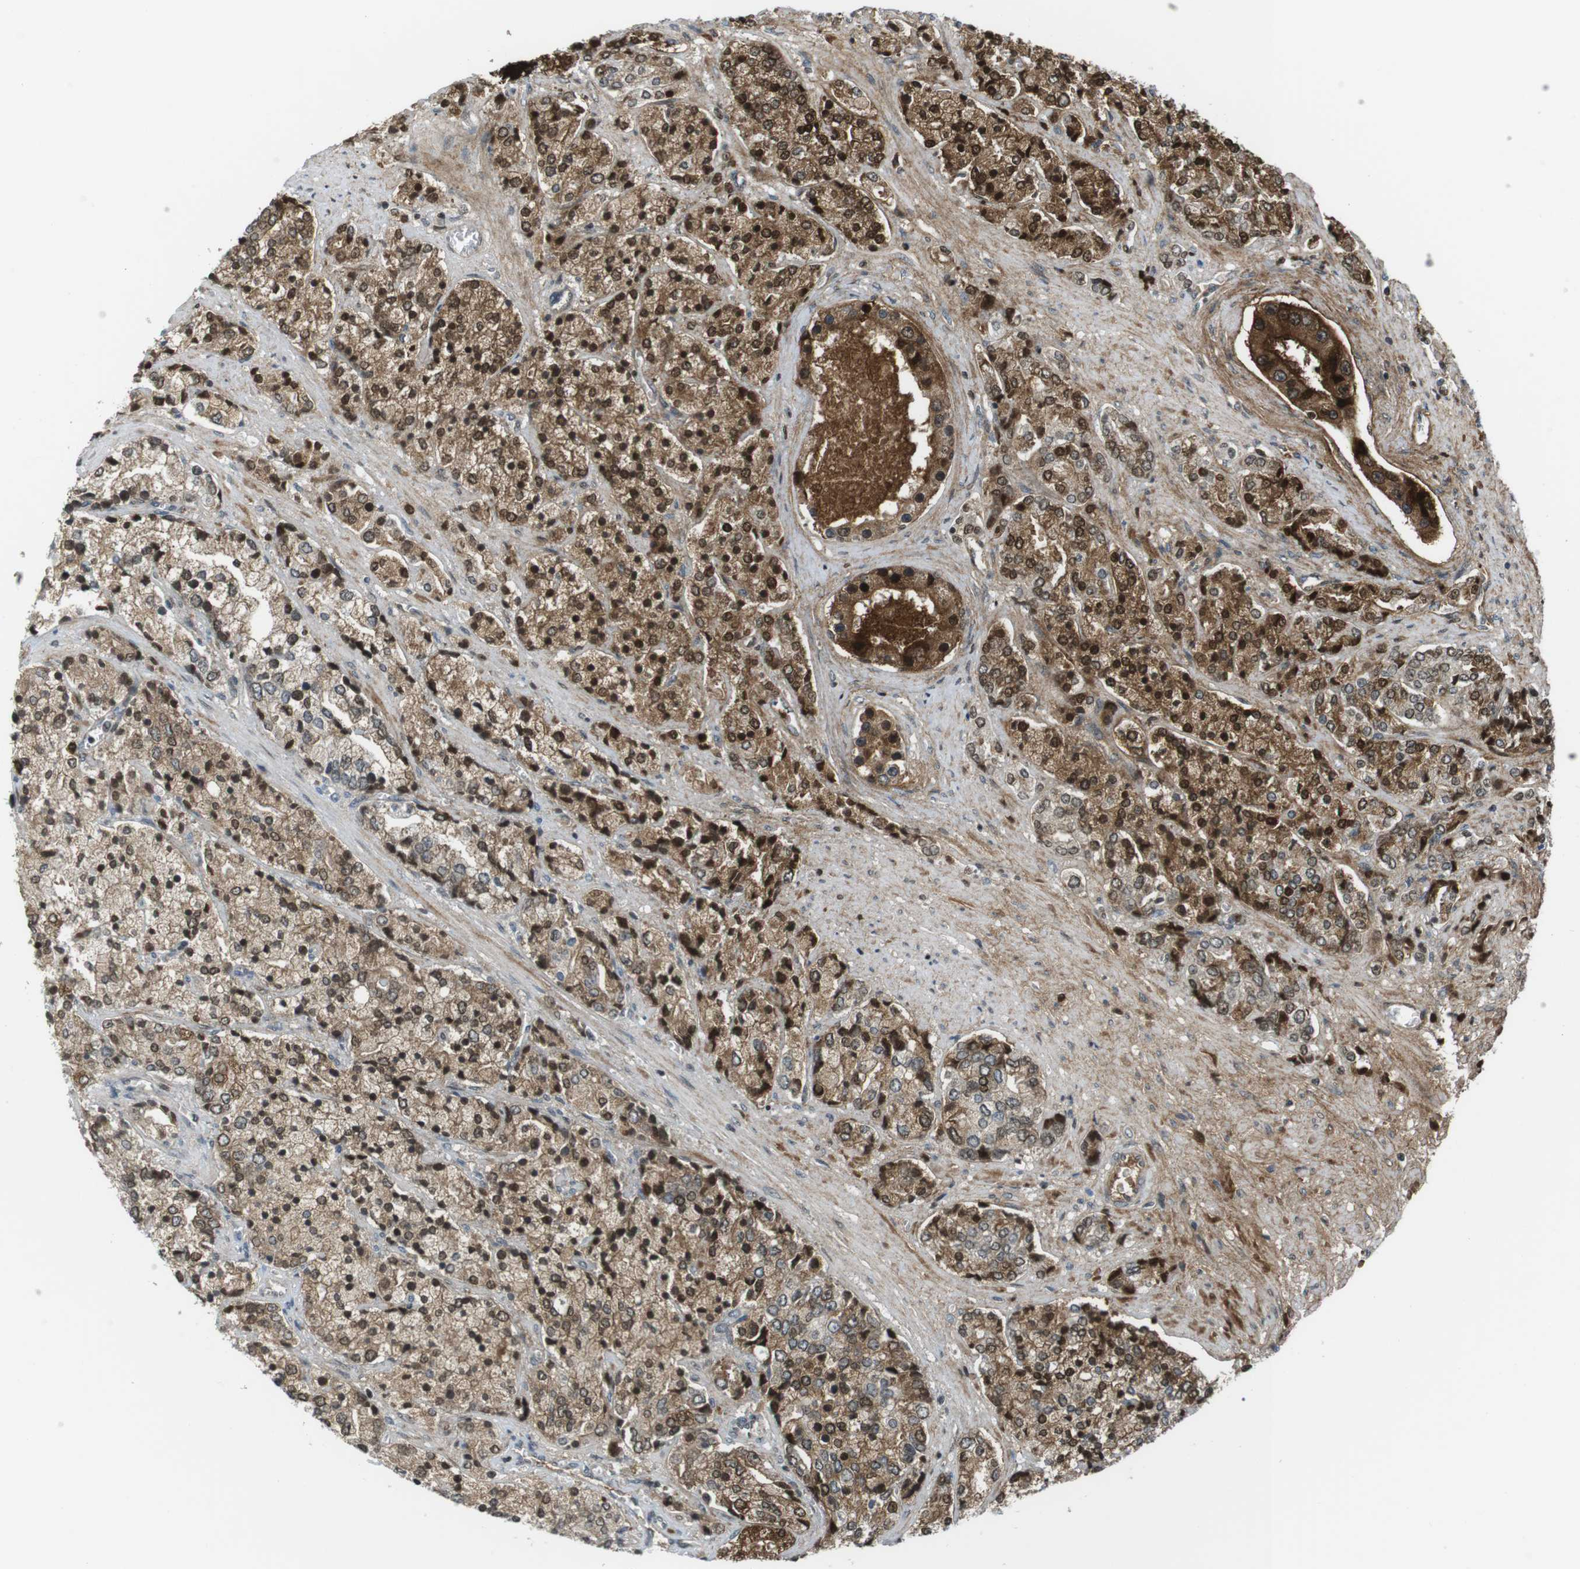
{"staining": {"intensity": "strong", "quantity": ">75%", "location": "cytoplasmic/membranous,nuclear"}, "tissue": "prostate cancer", "cell_type": "Tumor cells", "image_type": "cancer", "snomed": [{"axis": "morphology", "description": "Adenocarcinoma, High grade"}, {"axis": "topography", "description": "Prostate"}], "caption": "Strong cytoplasmic/membranous and nuclear positivity for a protein is appreciated in approximately >75% of tumor cells of high-grade adenocarcinoma (prostate) using immunohistochemistry.", "gene": "AZGP1", "patient": {"sex": "male", "age": 71}}